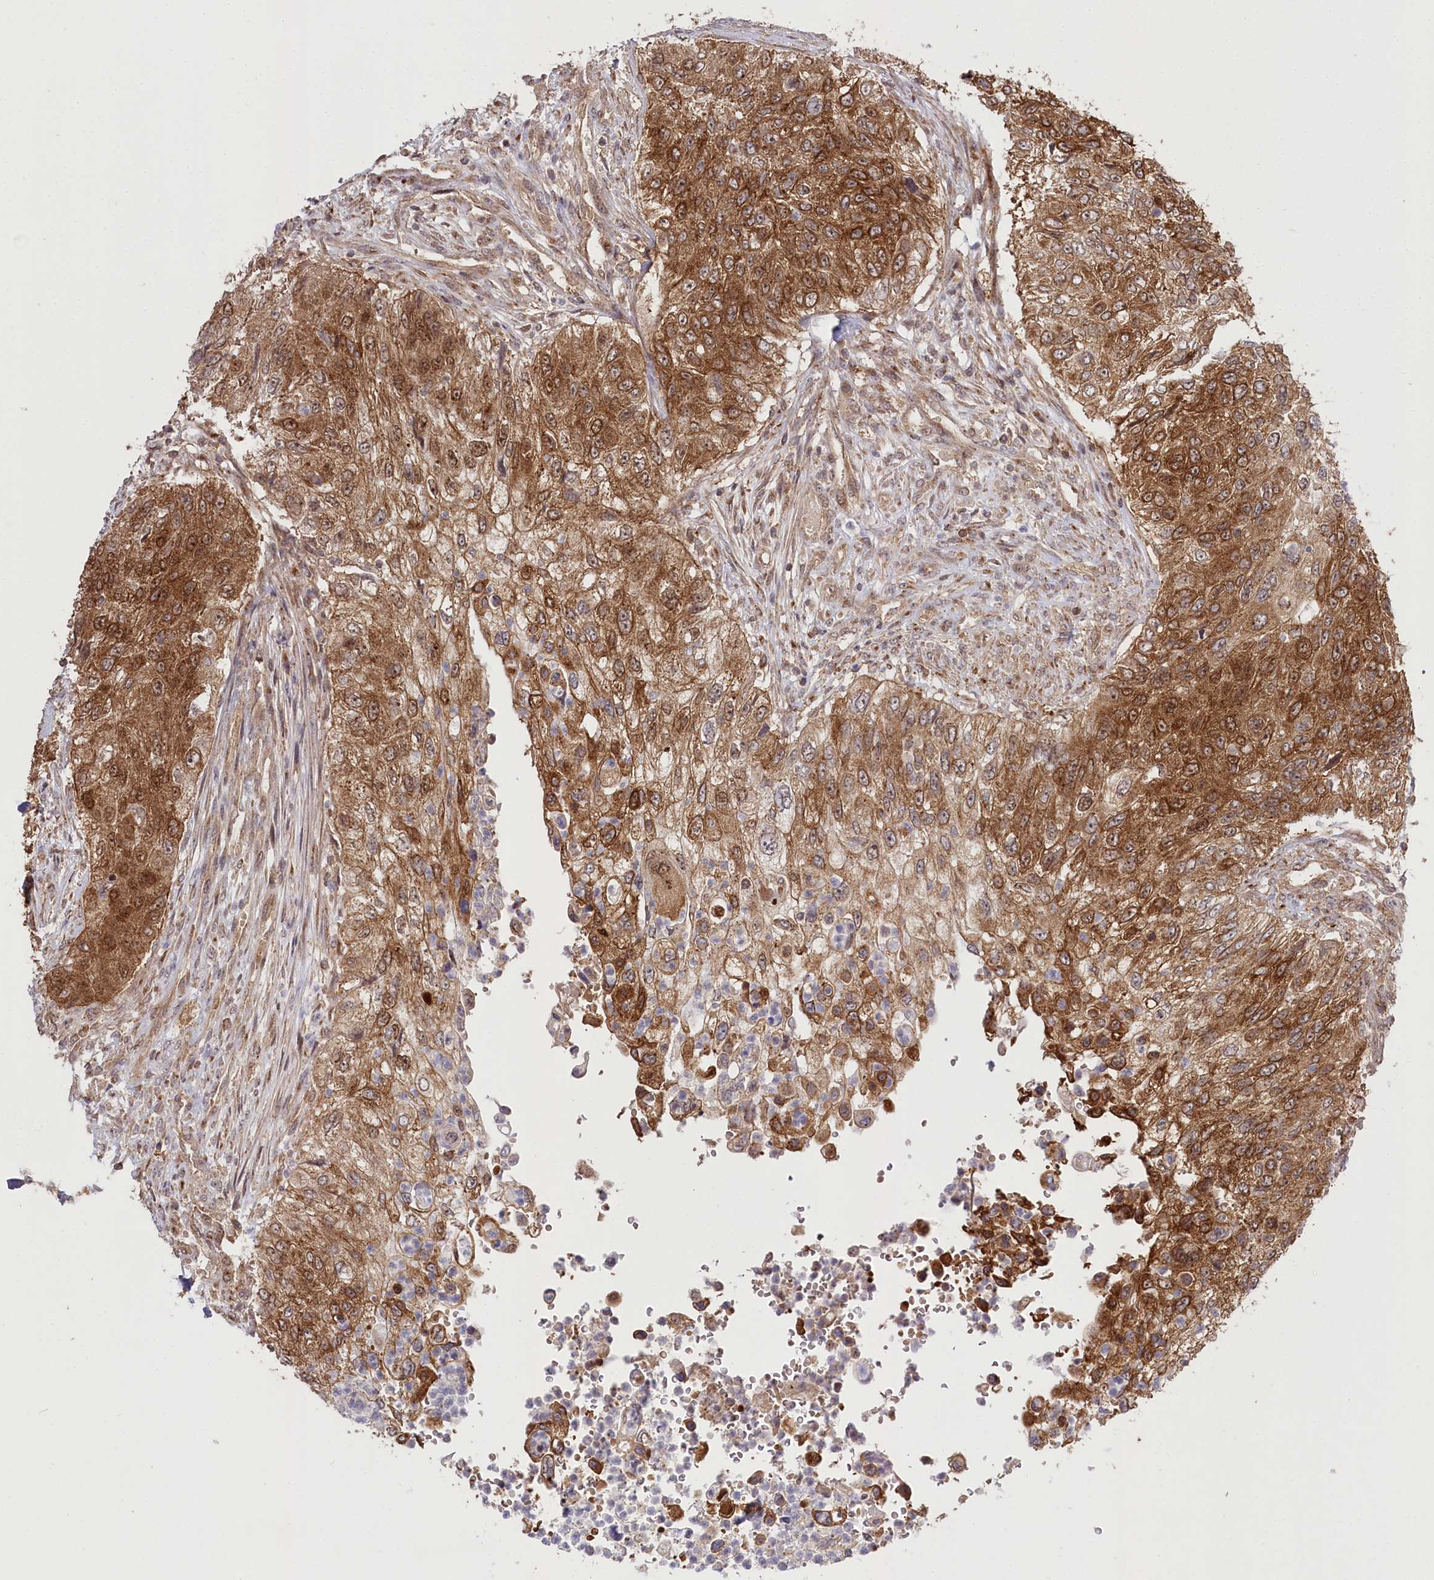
{"staining": {"intensity": "strong", "quantity": ">75%", "location": "cytoplasmic/membranous"}, "tissue": "urothelial cancer", "cell_type": "Tumor cells", "image_type": "cancer", "snomed": [{"axis": "morphology", "description": "Urothelial carcinoma, High grade"}, {"axis": "topography", "description": "Urinary bladder"}], "caption": "IHC image of neoplastic tissue: urothelial carcinoma (high-grade) stained using immunohistochemistry demonstrates high levels of strong protein expression localized specifically in the cytoplasmic/membranous of tumor cells, appearing as a cytoplasmic/membranous brown color.", "gene": "CCDC91", "patient": {"sex": "female", "age": 60}}